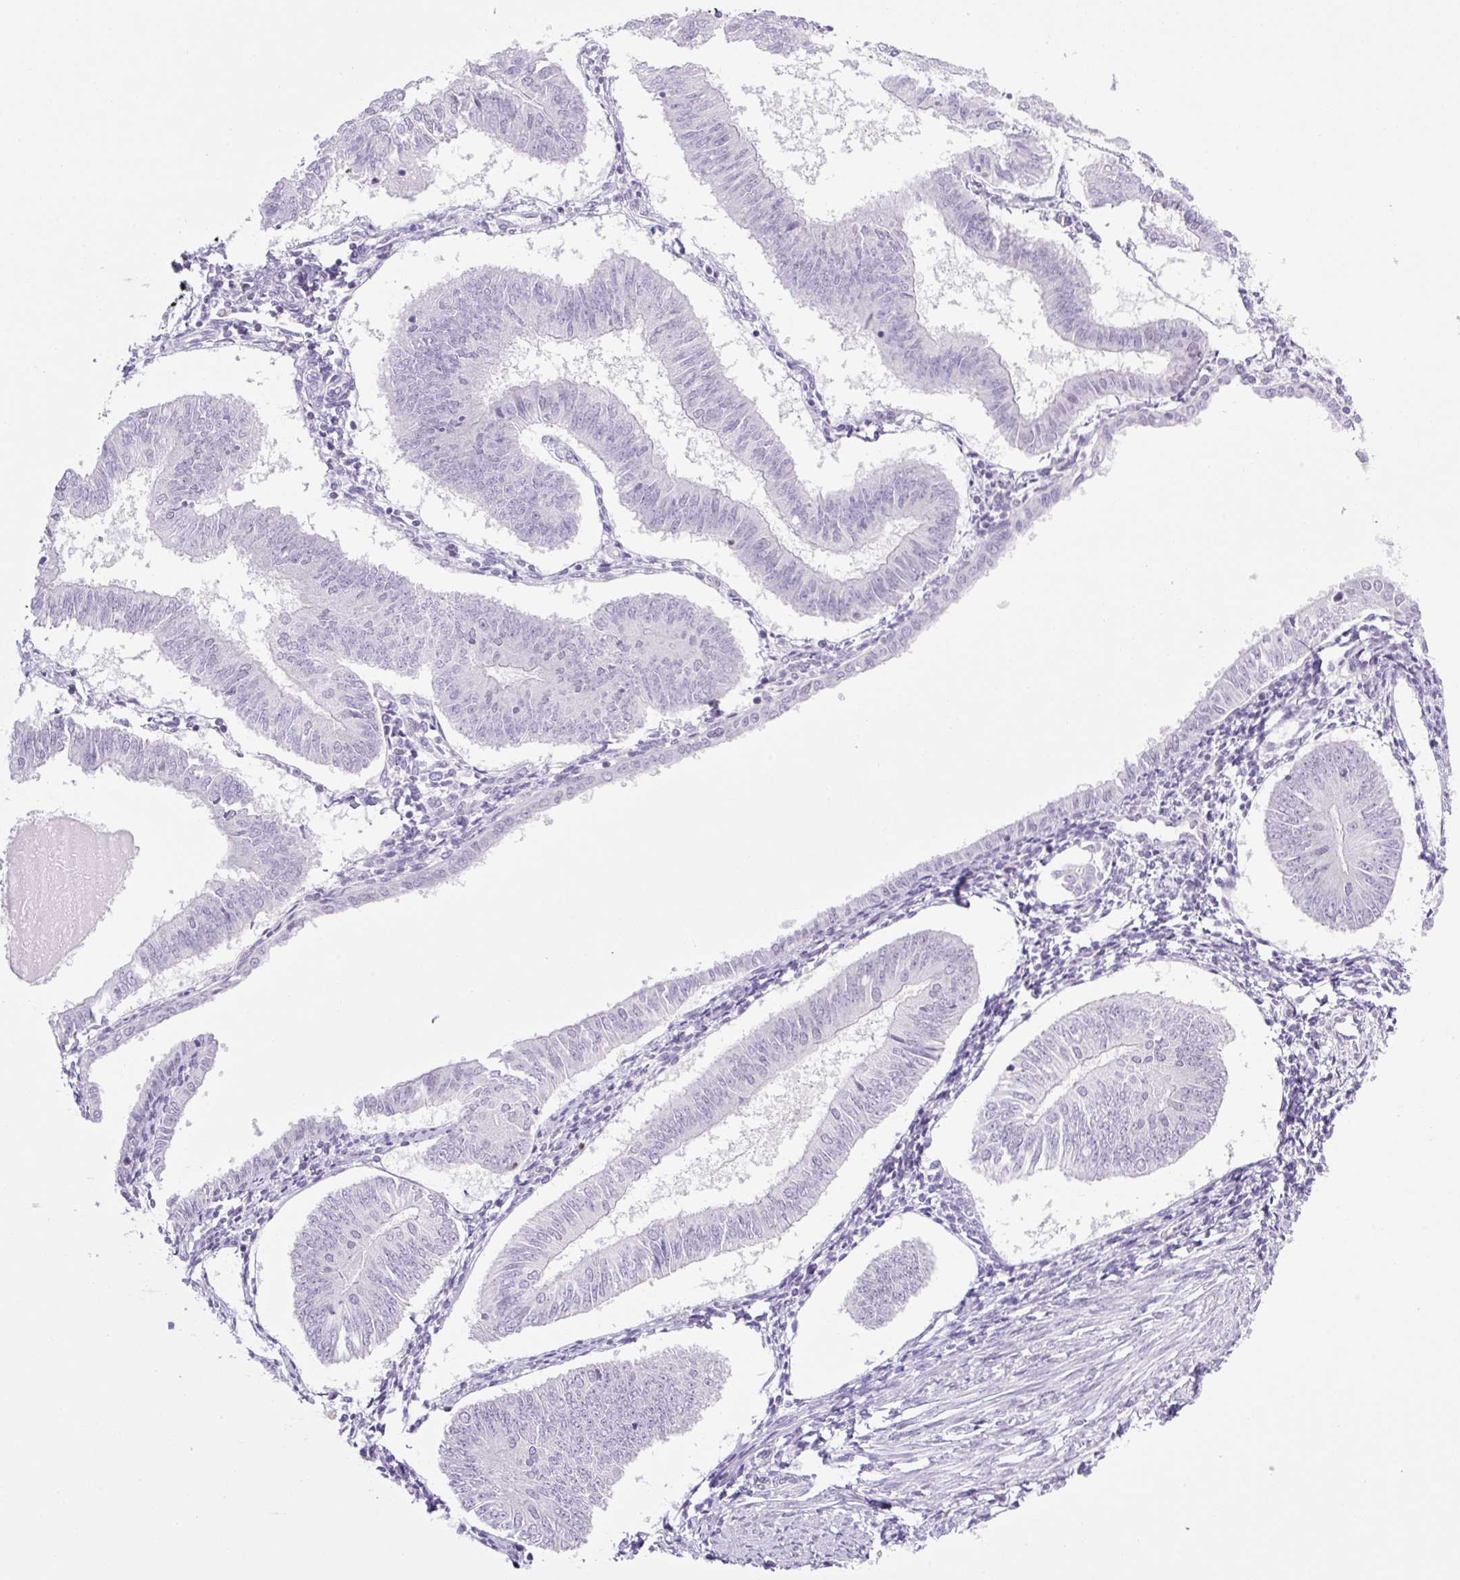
{"staining": {"intensity": "negative", "quantity": "none", "location": "none"}, "tissue": "endometrial cancer", "cell_type": "Tumor cells", "image_type": "cancer", "snomed": [{"axis": "morphology", "description": "Adenocarcinoma, NOS"}, {"axis": "topography", "description": "Endometrium"}], "caption": "The histopathology image reveals no significant expression in tumor cells of endometrial cancer.", "gene": "TLE3", "patient": {"sex": "female", "age": 58}}